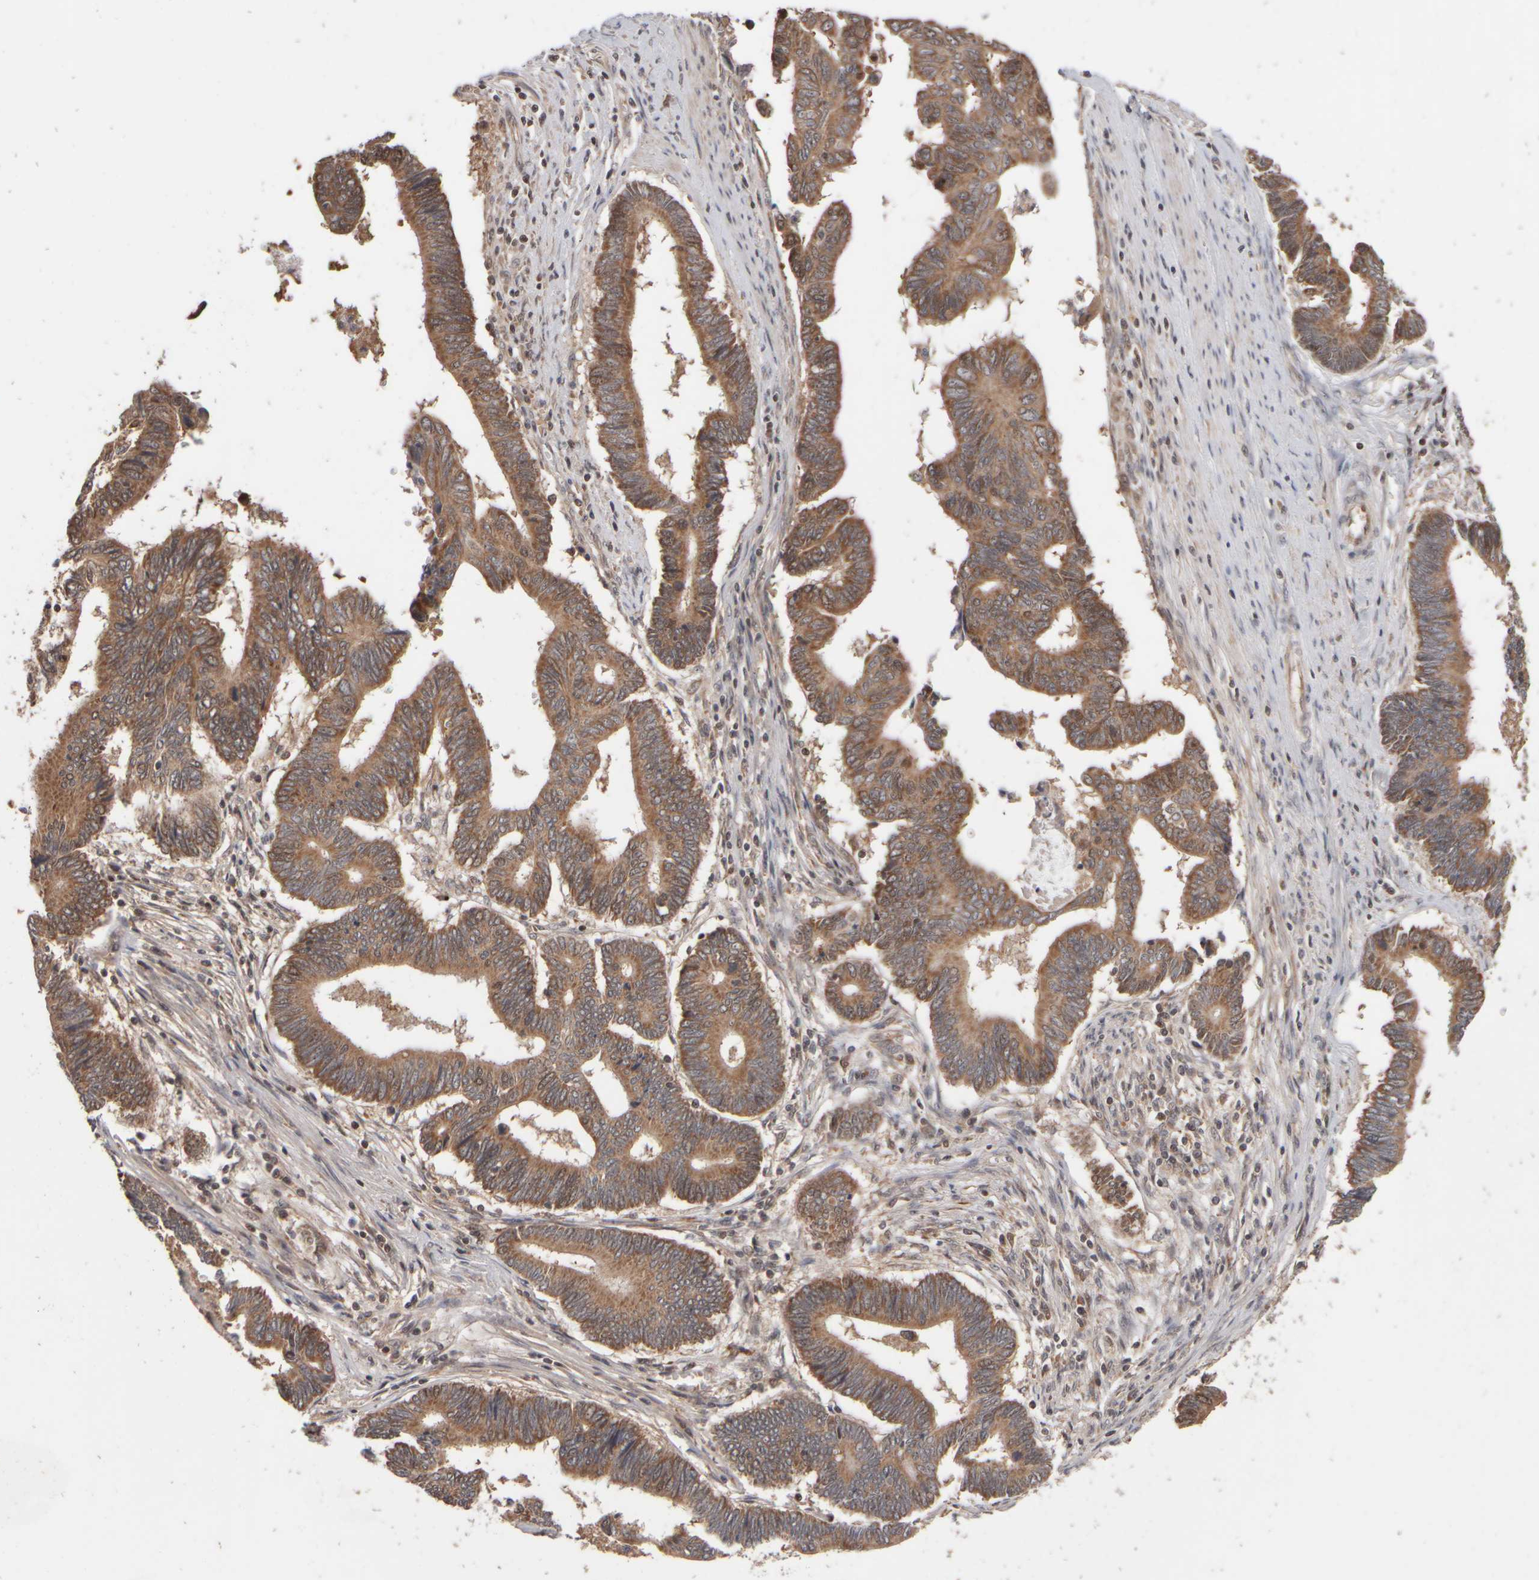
{"staining": {"intensity": "moderate", "quantity": ">75%", "location": "cytoplasmic/membranous"}, "tissue": "pancreatic cancer", "cell_type": "Tumor cells", "image_type": "cancer", "snomed": [{"axis": "morphology", "description": "Adenocarcinoma, NOS"}, {"axis": "topography", "description": "Pancreas"}], "caption": "Protein expression analysis of human pancreatic adenocarcinoma reveals moderate cytoplasmic/membranous staining in approximately >75% of tumor cells.", "gene": "ABHD11", "patient": {"sex": "female", "age": 70}}